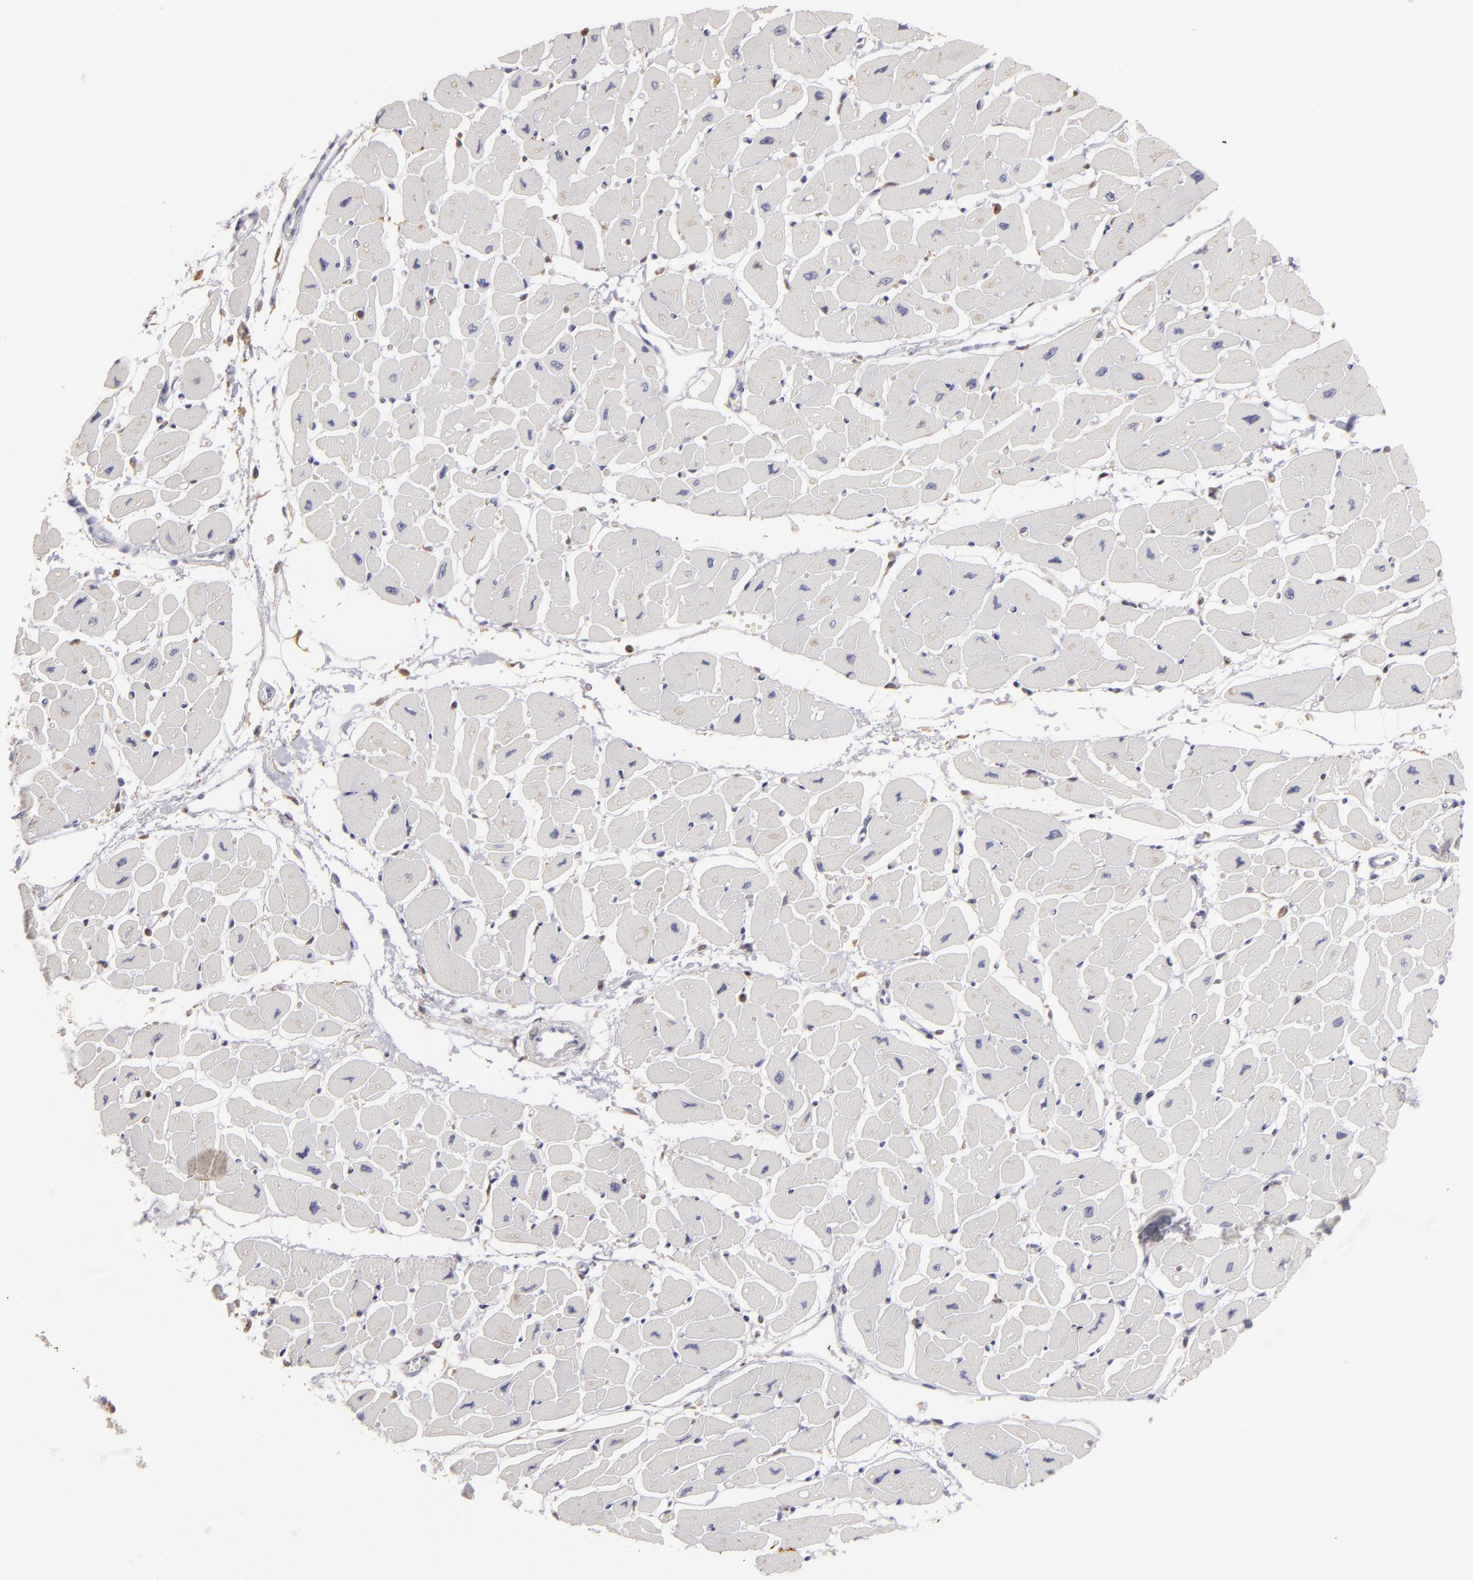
{"staining": {"intensity": "negative", "quantity": "none", "location": "none"}, "tissue": "heart muscle", "cell_type": "Cardiomyocytes", "image_type": "normal", "snomed": [{"axis": "morphology", "description": "Normal tissue, NOS"}, {"axis": "topography", "description": "Heart"}], "caption": "An IHC micrograph of unremarkable heart muscle is shown. There is no staining in cardiomyocytes of heart muscle.", "gene": "S100A2", "patient": {"sex": "female", "age": 54}}